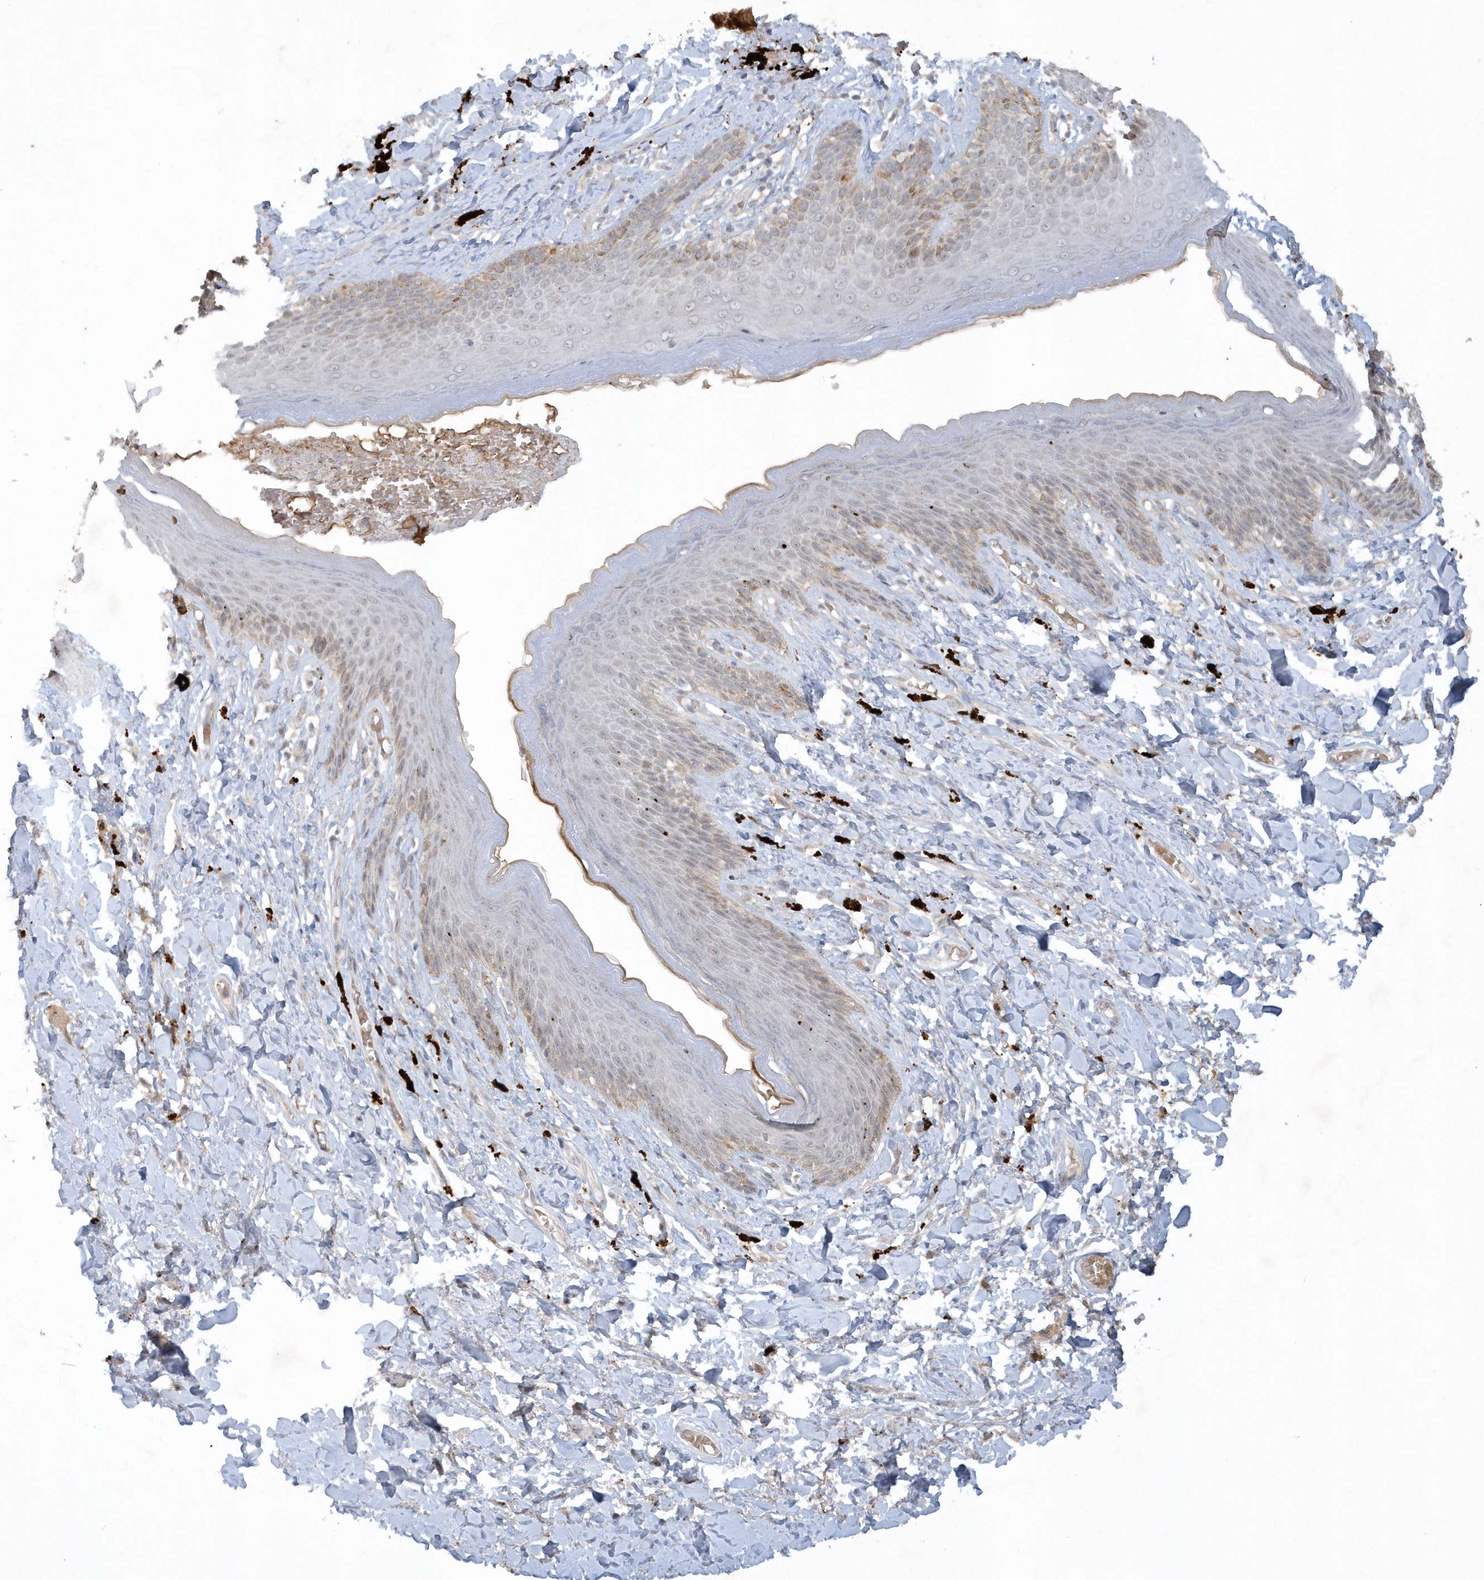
{"staining": {"intensity": "weak", "quantity": "25%-75%", "location": "cytoplasmic/membranous,nuclear"}, "tissue": "skin", "cell_type": "Epidermal cells", "image_type": "normal", "snomed": [{"axis": "morphology", "description": "Normal tissue, NOS"}, {"axis": "topography", "description": "Anal"}], "caption": "Normal skin shows weak cytoplasmic/membranous,nuclear expression in approximately 25%-75% of epidermal cells (DAB IHC with brightfield microscopy, high magnification)..", "gene": "THG1L", "patient": {"sex": "female", "age": 78}}